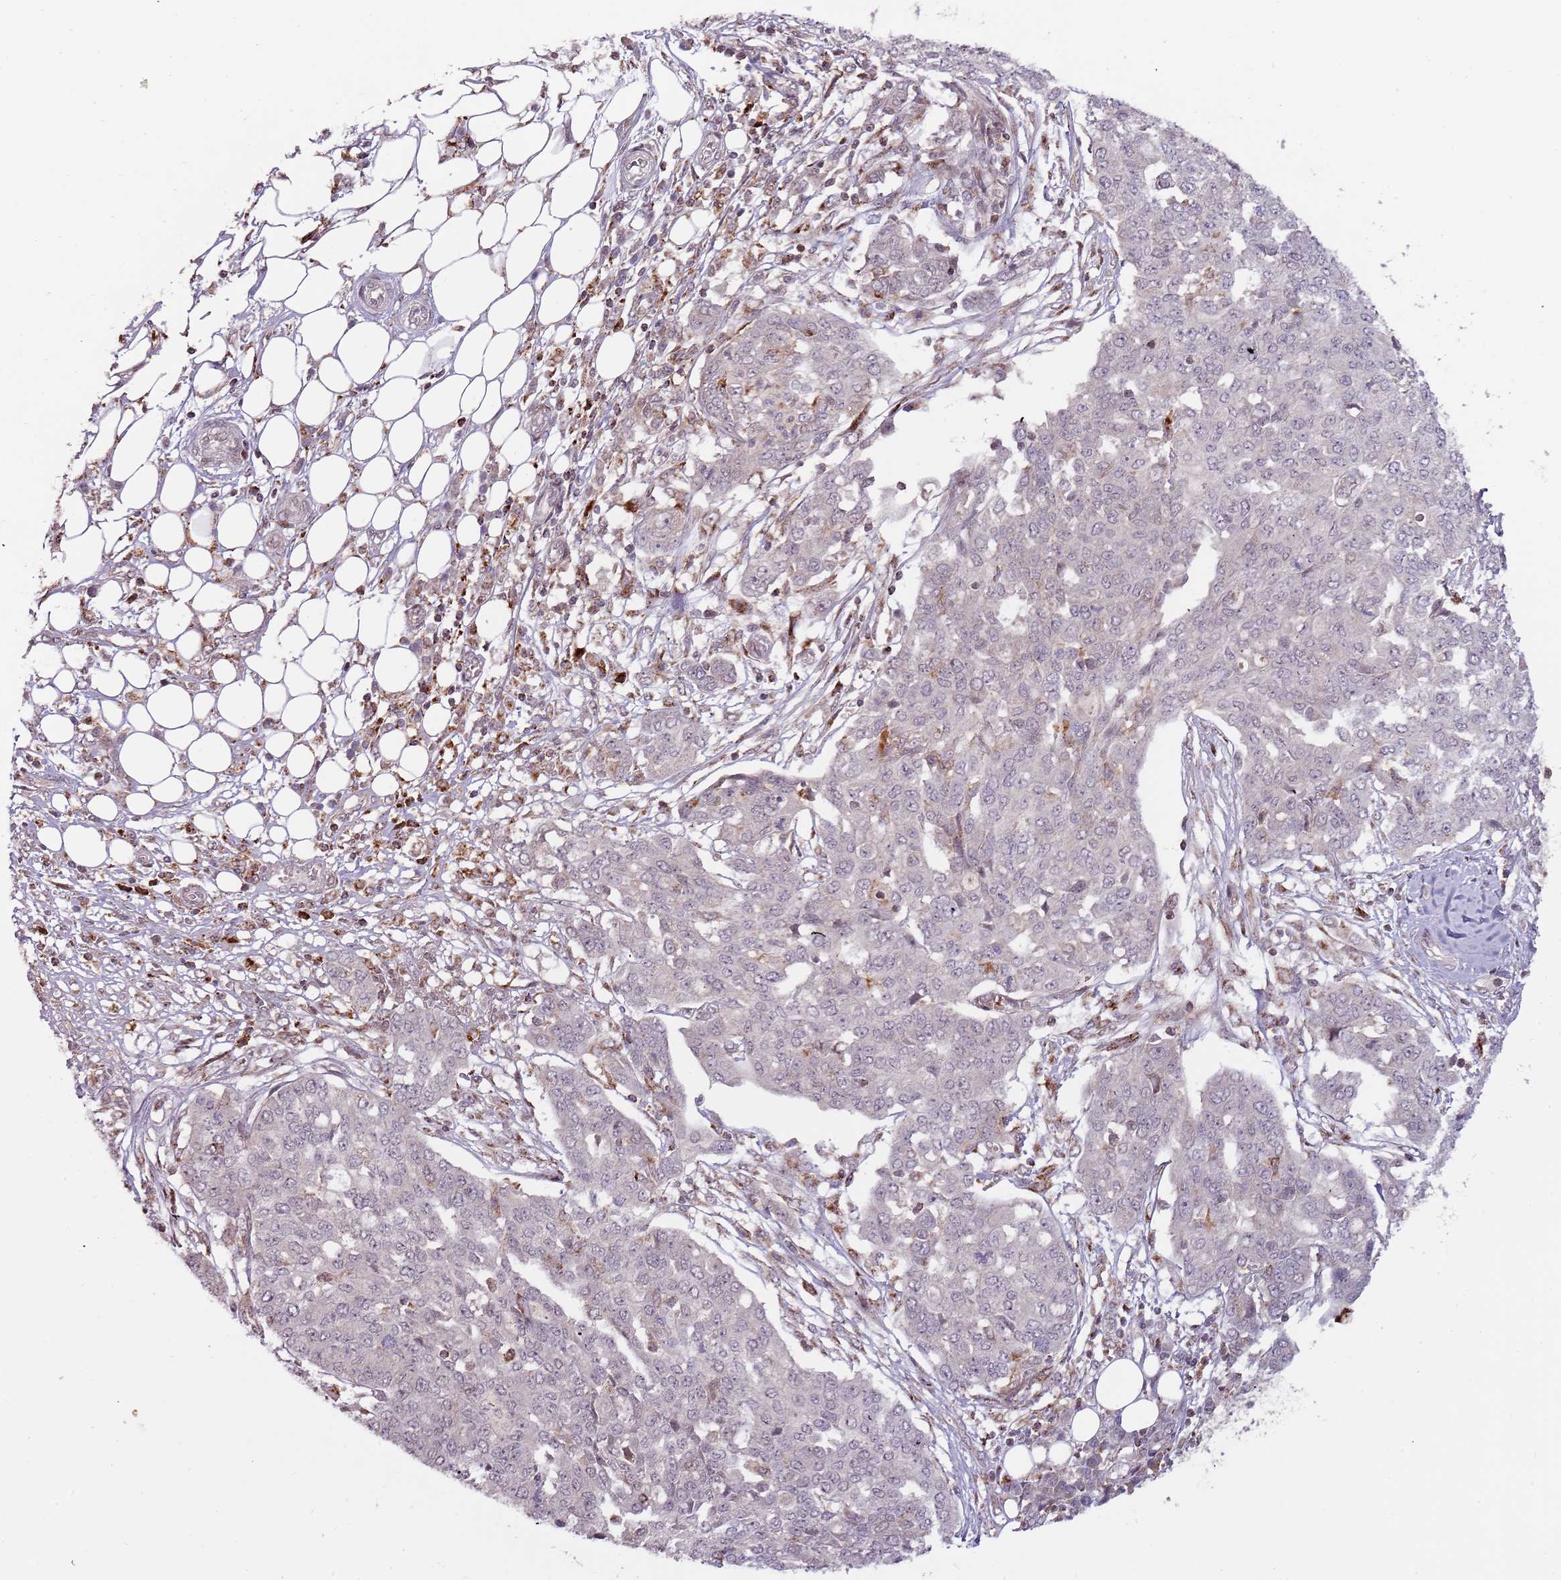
{"staining": {"intensity": "negative", "quantity": "none", "location": "none"}, "tissue": "ovarian cancer", "cell_type": "Tumor cells", "image_type": "cancer", "snomed": [{"axis": "morphology", "description": "Cystadenocarcinoma, serous, NOS"}, {"axis": "topography", "description": "Soft tissue"}, {"axis": "topography", "description": "Ovary"}], "caption": "Immunohistochemistry of serous cystadenocarcinoma (ovarian) demonstrates no staining in tumor cells.", "gene": "ULK3", "patient": {"sex": "female", "age": 57}}